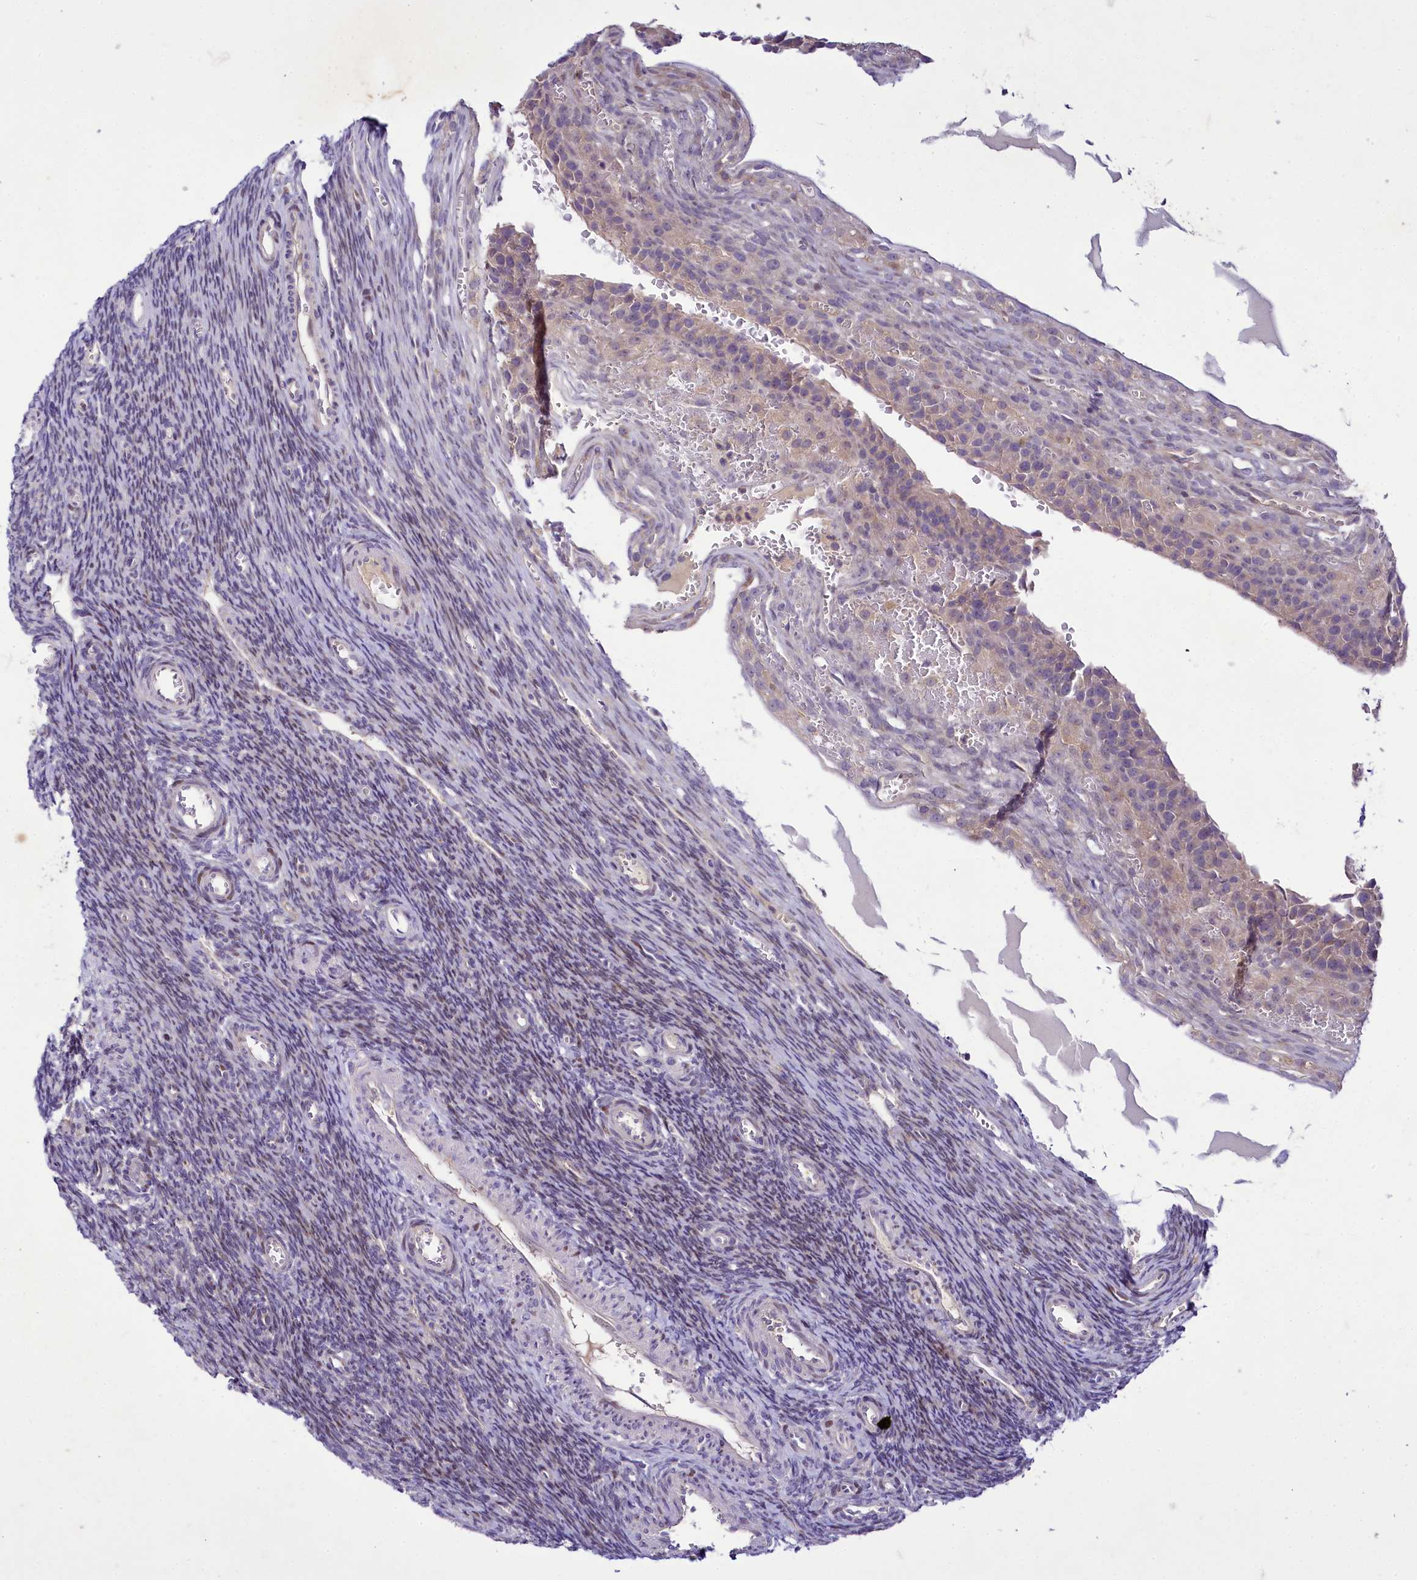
{"staining": {"intensity": "negative", "quantity": "none", "location": "none"}, "tissue": "ovary", "cell_type": "Ovarian stroma cells", "image_type": "normal", "snomed": [{"axis": "morphology", "description": "Normal tissue, NOS"}, {"axis": "topography", "description": "Ovary"}], "caption": "This histopathology image is of unremarkable ovary stained with immunohistochemistry (IHC) to label a protein in brown with the nuclei are counter-stained blue. There is no staining in ovarian stroma cells. (DAB immunohistochemistry (IHC), high magnification).", "gene": "ZC3H12C", "patient": {"sex": "female", "age": 39}}